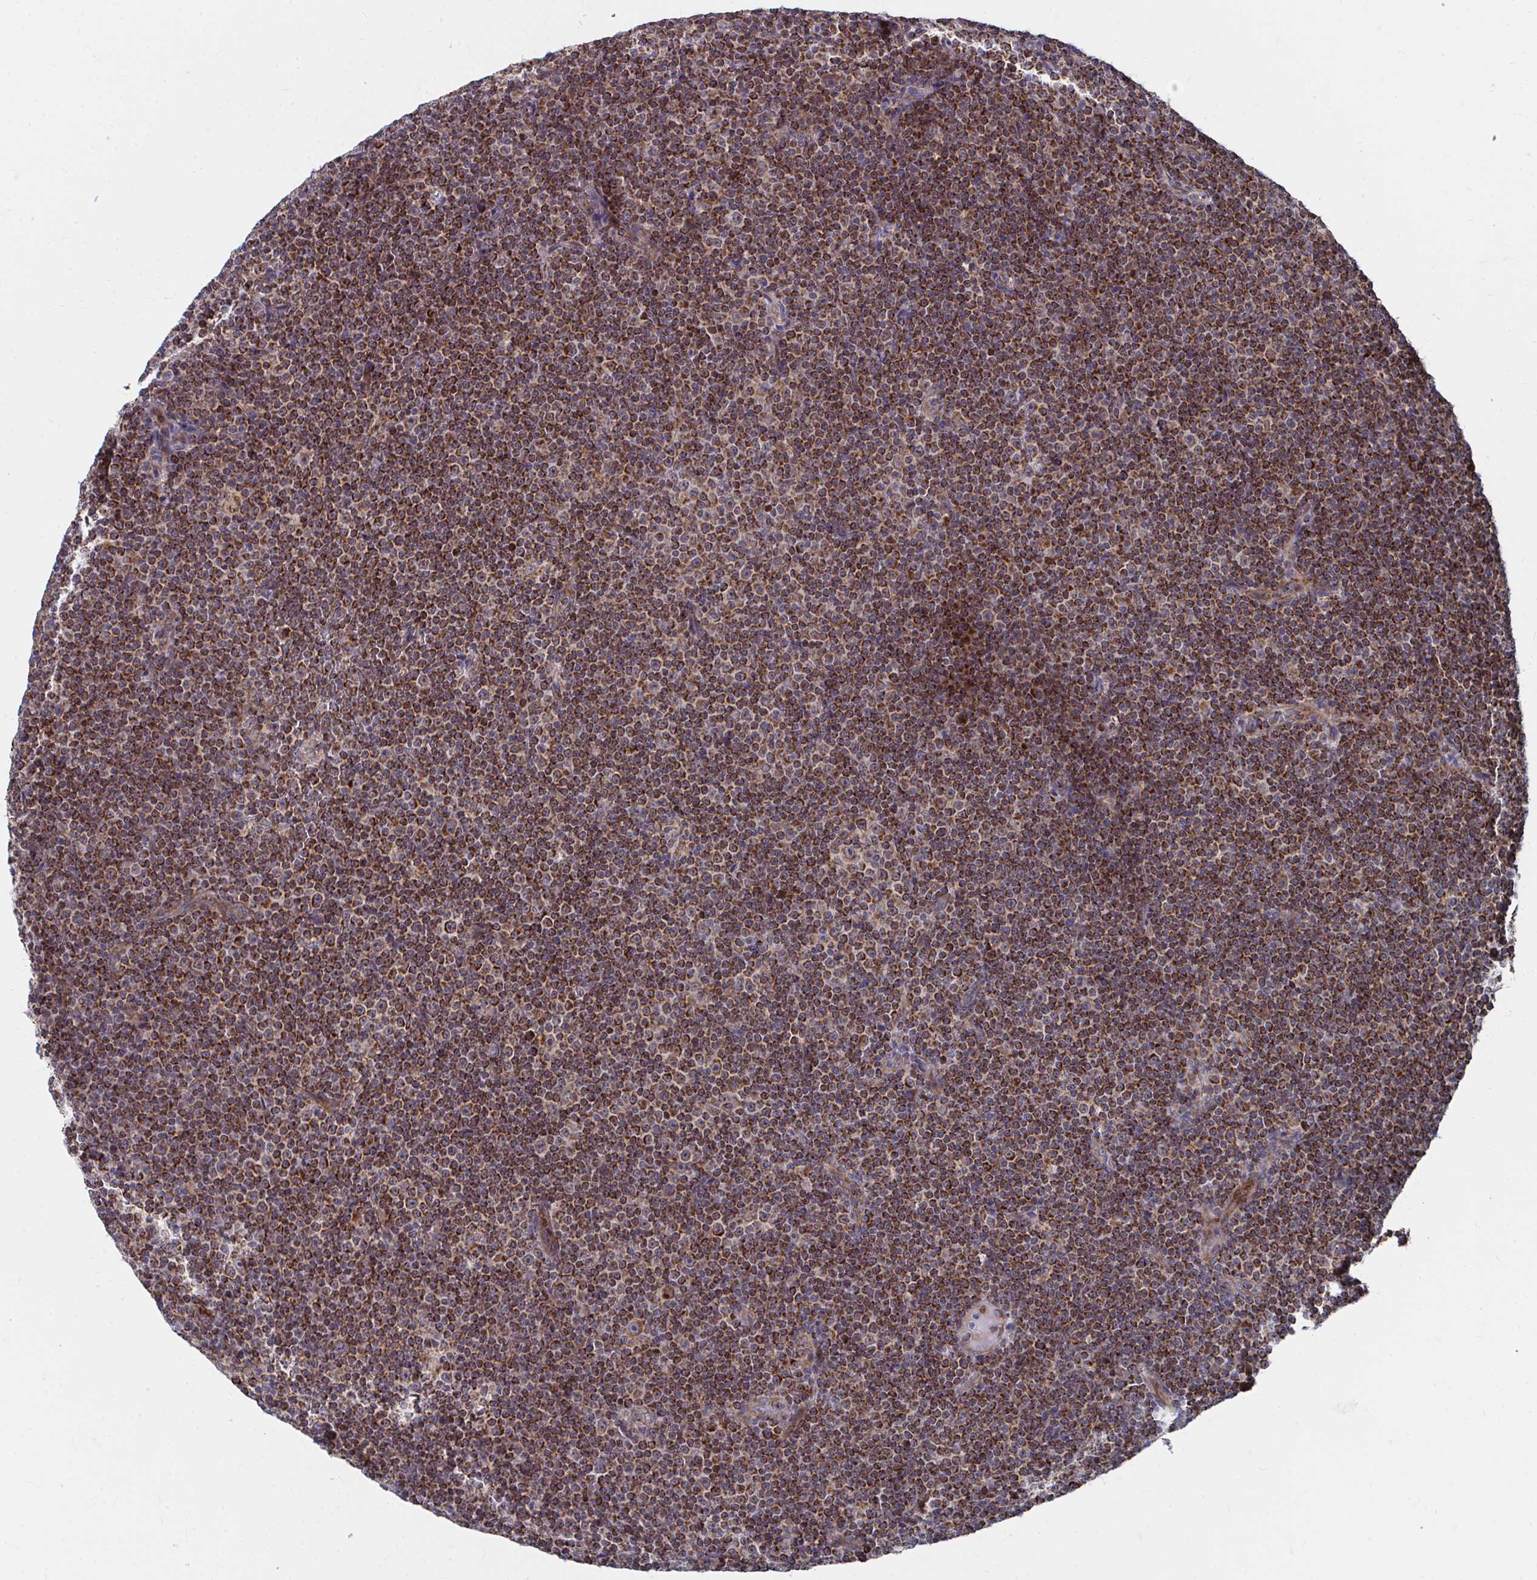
{"staining": {"intensity": "moderate", "quantity": ">75%", "location": "cytoplasmic/membranous"}, "tissue": "lymphoma", "cell_type": "Tumor cells", "image_type": "cancer", "snomed": [{"axis": "morphology", "description": "Malignant lymphoma, non-Hodgkin's type, Low grade"}, {"axis": "topography", "description": "Lymph node"}], "caption": "IHC of low-grade malignant lymphoma, non-Hodgkin's type demonstrates medium levels of moderate cytoplasmic/membranous positivity in approximately >75% of tumor cells. The protein of interest is shown in brown color, while the nuclei are stained blue.", "gene": "PEX3", "patient": {"sex": "female", "age": 67}}